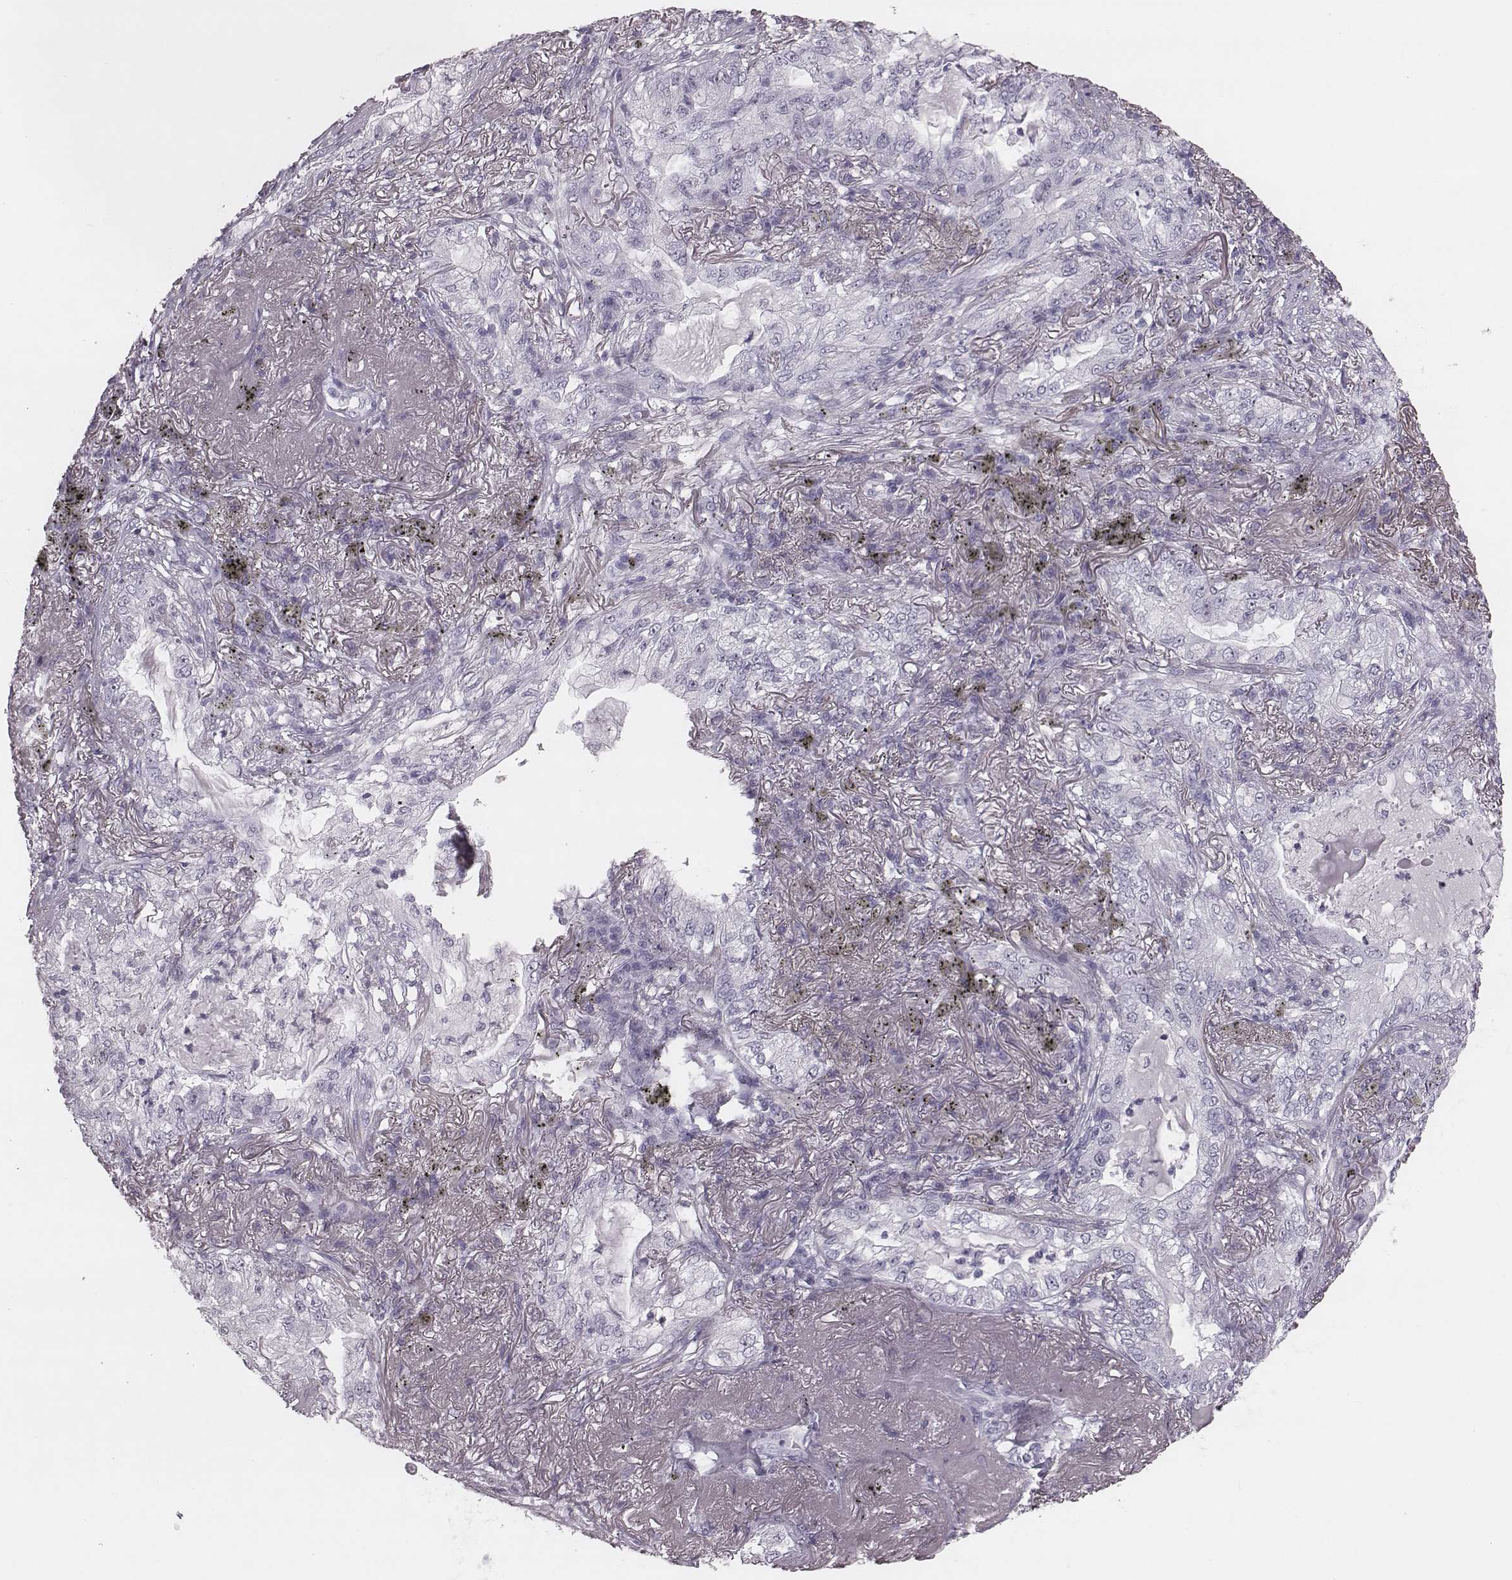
{"staining": {"intensity": "negative", "quantity": "none", "location": "none"}, "tissue": "lung cancer", "cell_type": "Tumor cells", "image_type": "cancer", "snomed": [{"axis": "morphology", "description": "Adenocarcinoma, NOS"}, {"axis": "topography", "description": "Lung"}], "caption": "DAB immunohistochemical staining of lung adenocarcinoma demonstrates no significant positivity in tumor cells.", "gene": "KRT74", "patient": {"sex": "female", "age": 73}}